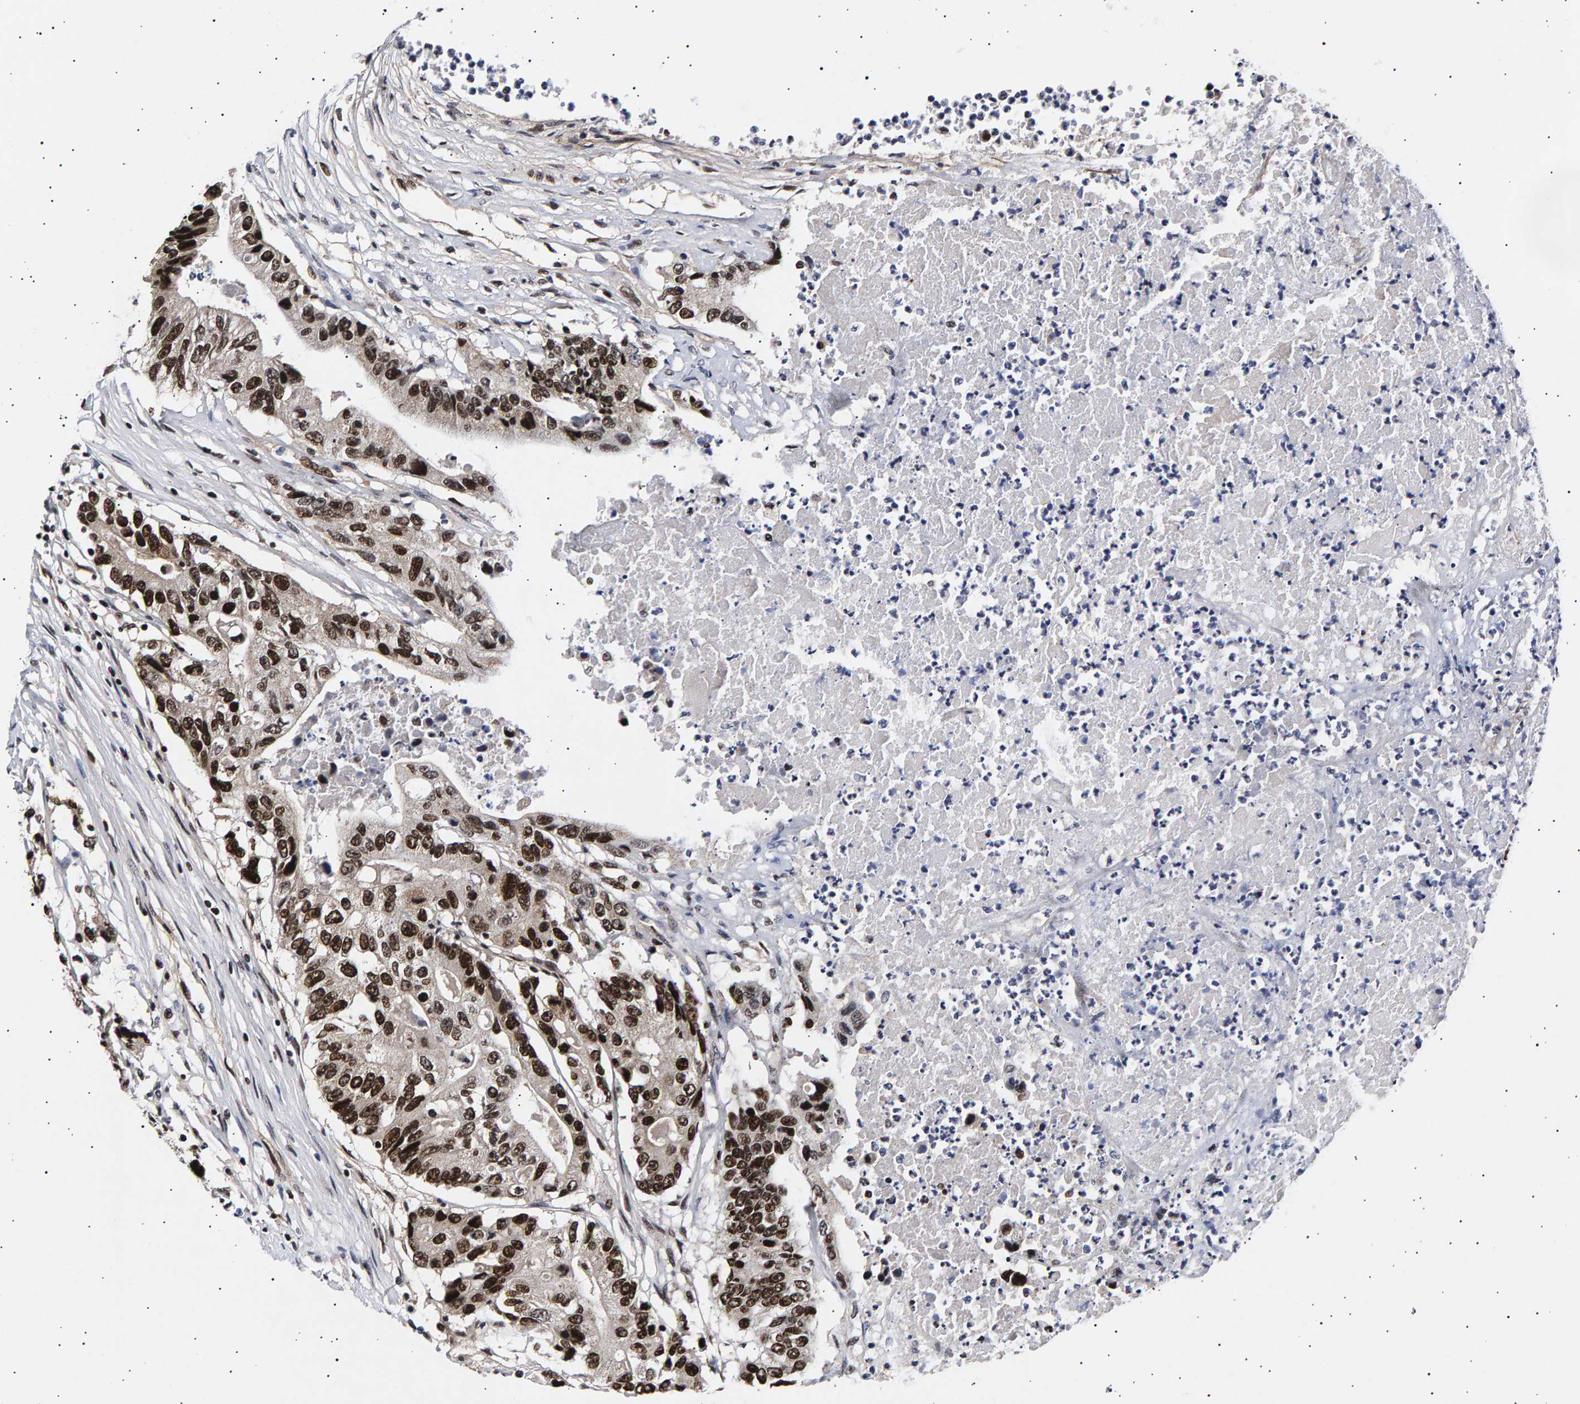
{"staining": {"intensity": "strong", "quantity": ">75%", "location": "nuclear"}, "tissue": "colorectal cancer", "cell_type": "Tumor cells", "image_type": "cancer", "snomed": [{"axis": "morphology", "description": "Adenocarcinoma, NOS"}, {"axis": "topography", "description": "Colon"}], "caption": "Strong nuclear protein staining is appreciated in about >75% of tumor cells in adenocarcinoma (colorectal).", "gene": "ANKRD40", "patient": {"sex": "female", "age": 77}}